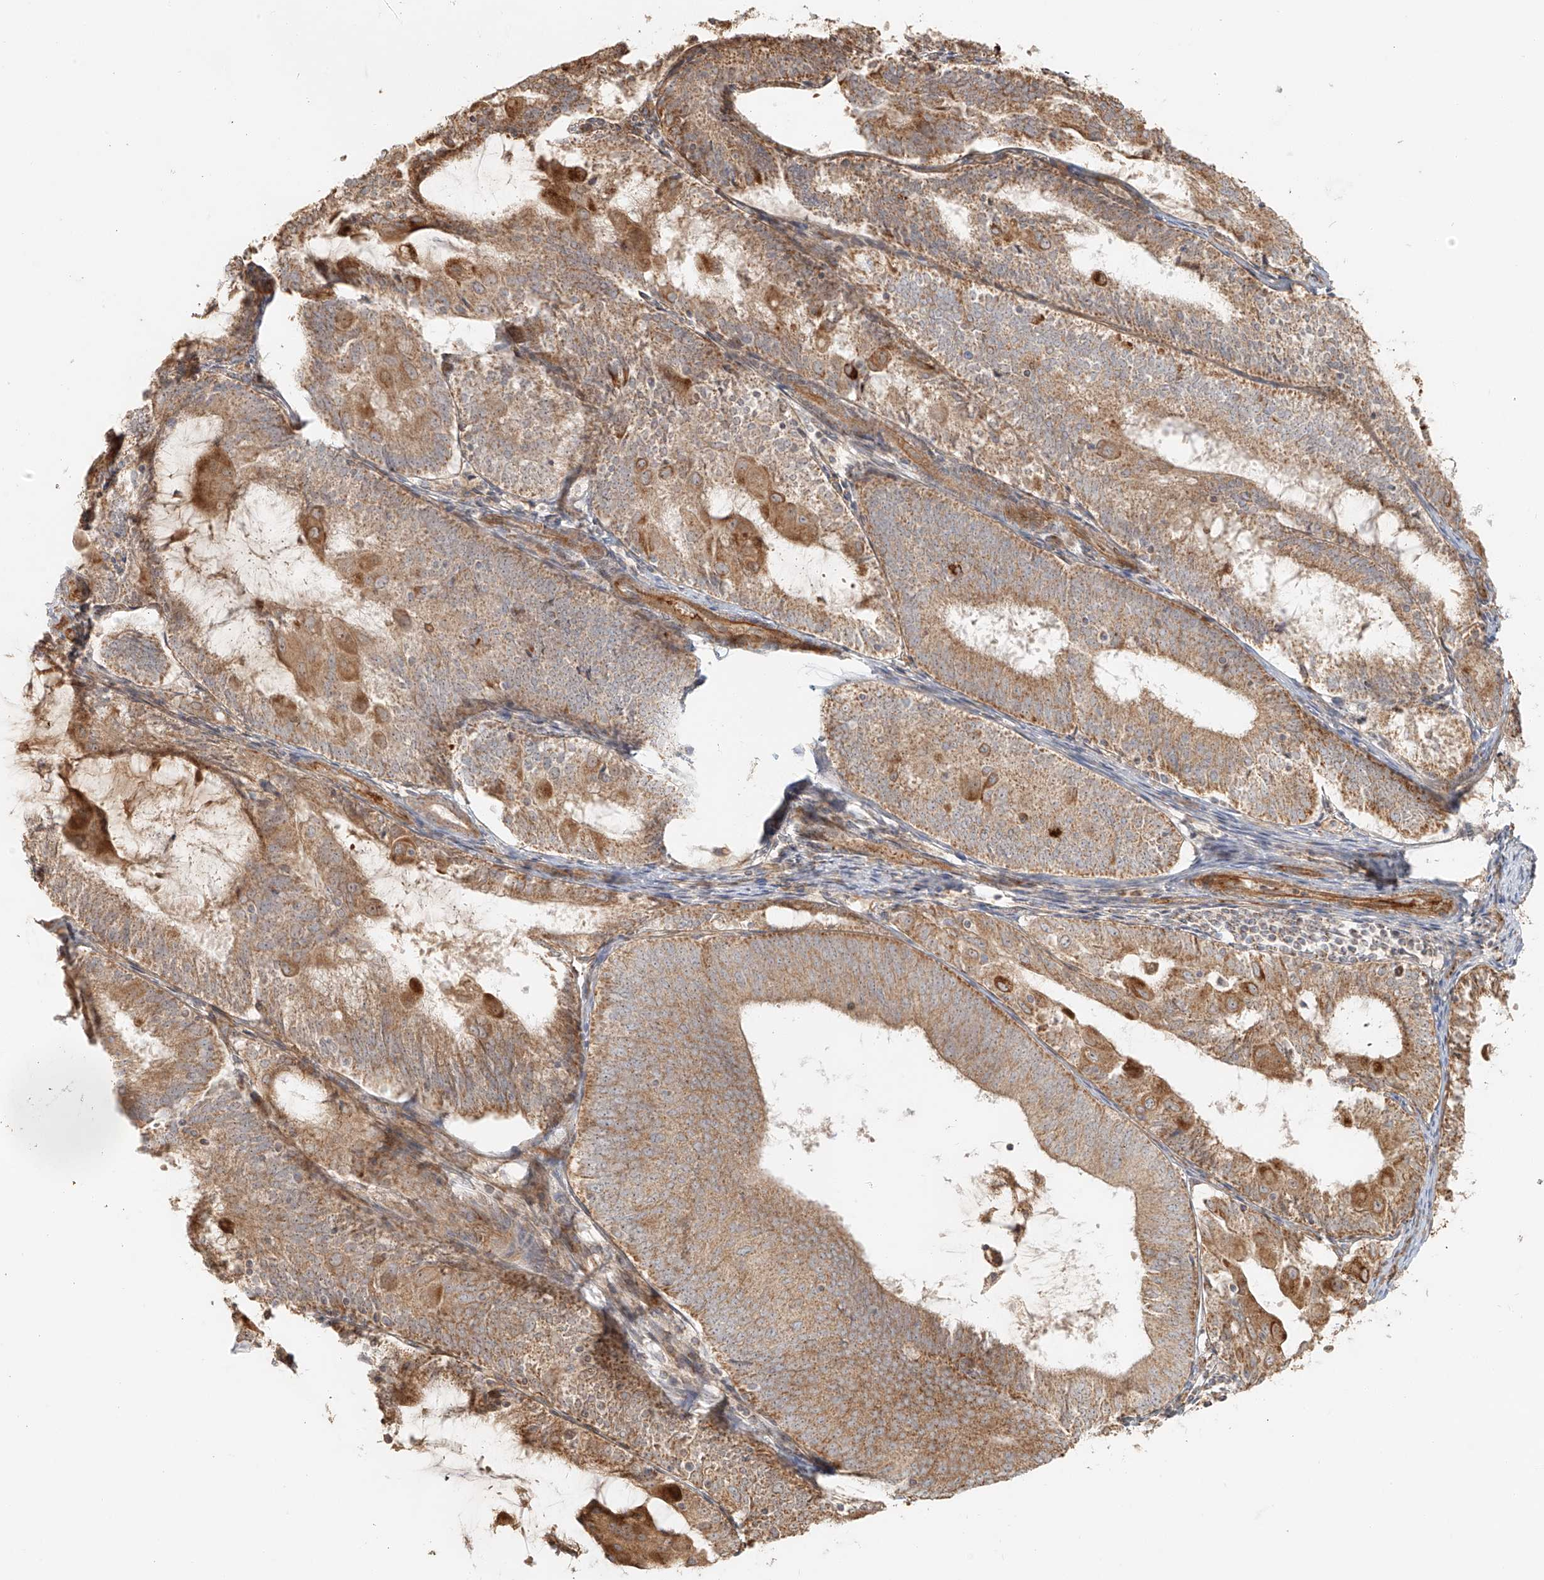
{"staining": {"intensity": "moderate", "quantity": ">75%", "location": "cytoplasmic/membranous"}, "tissue": "endometrial cancer", "cell_type": "Tumor cells", "image_type": "cancer", "snomed": [{"axis": "morphology", "description": "Adenocarcinoma, NOS"}, {"axis": "topography", "description": "Endometrium"}], "caption": "Protein expression analysis of human endometrial cancer (adenocarcinoma) reveals moderate cytoplasmic/membranous expression in about >75% of tumor cells. The protein of interest is stained brown, and the nuclei are stained in blue (DAB IHC with brightfield microscopy, high magnification).", "gene": "MIPEP", "patient": {"sex": "female", "age": 81}}